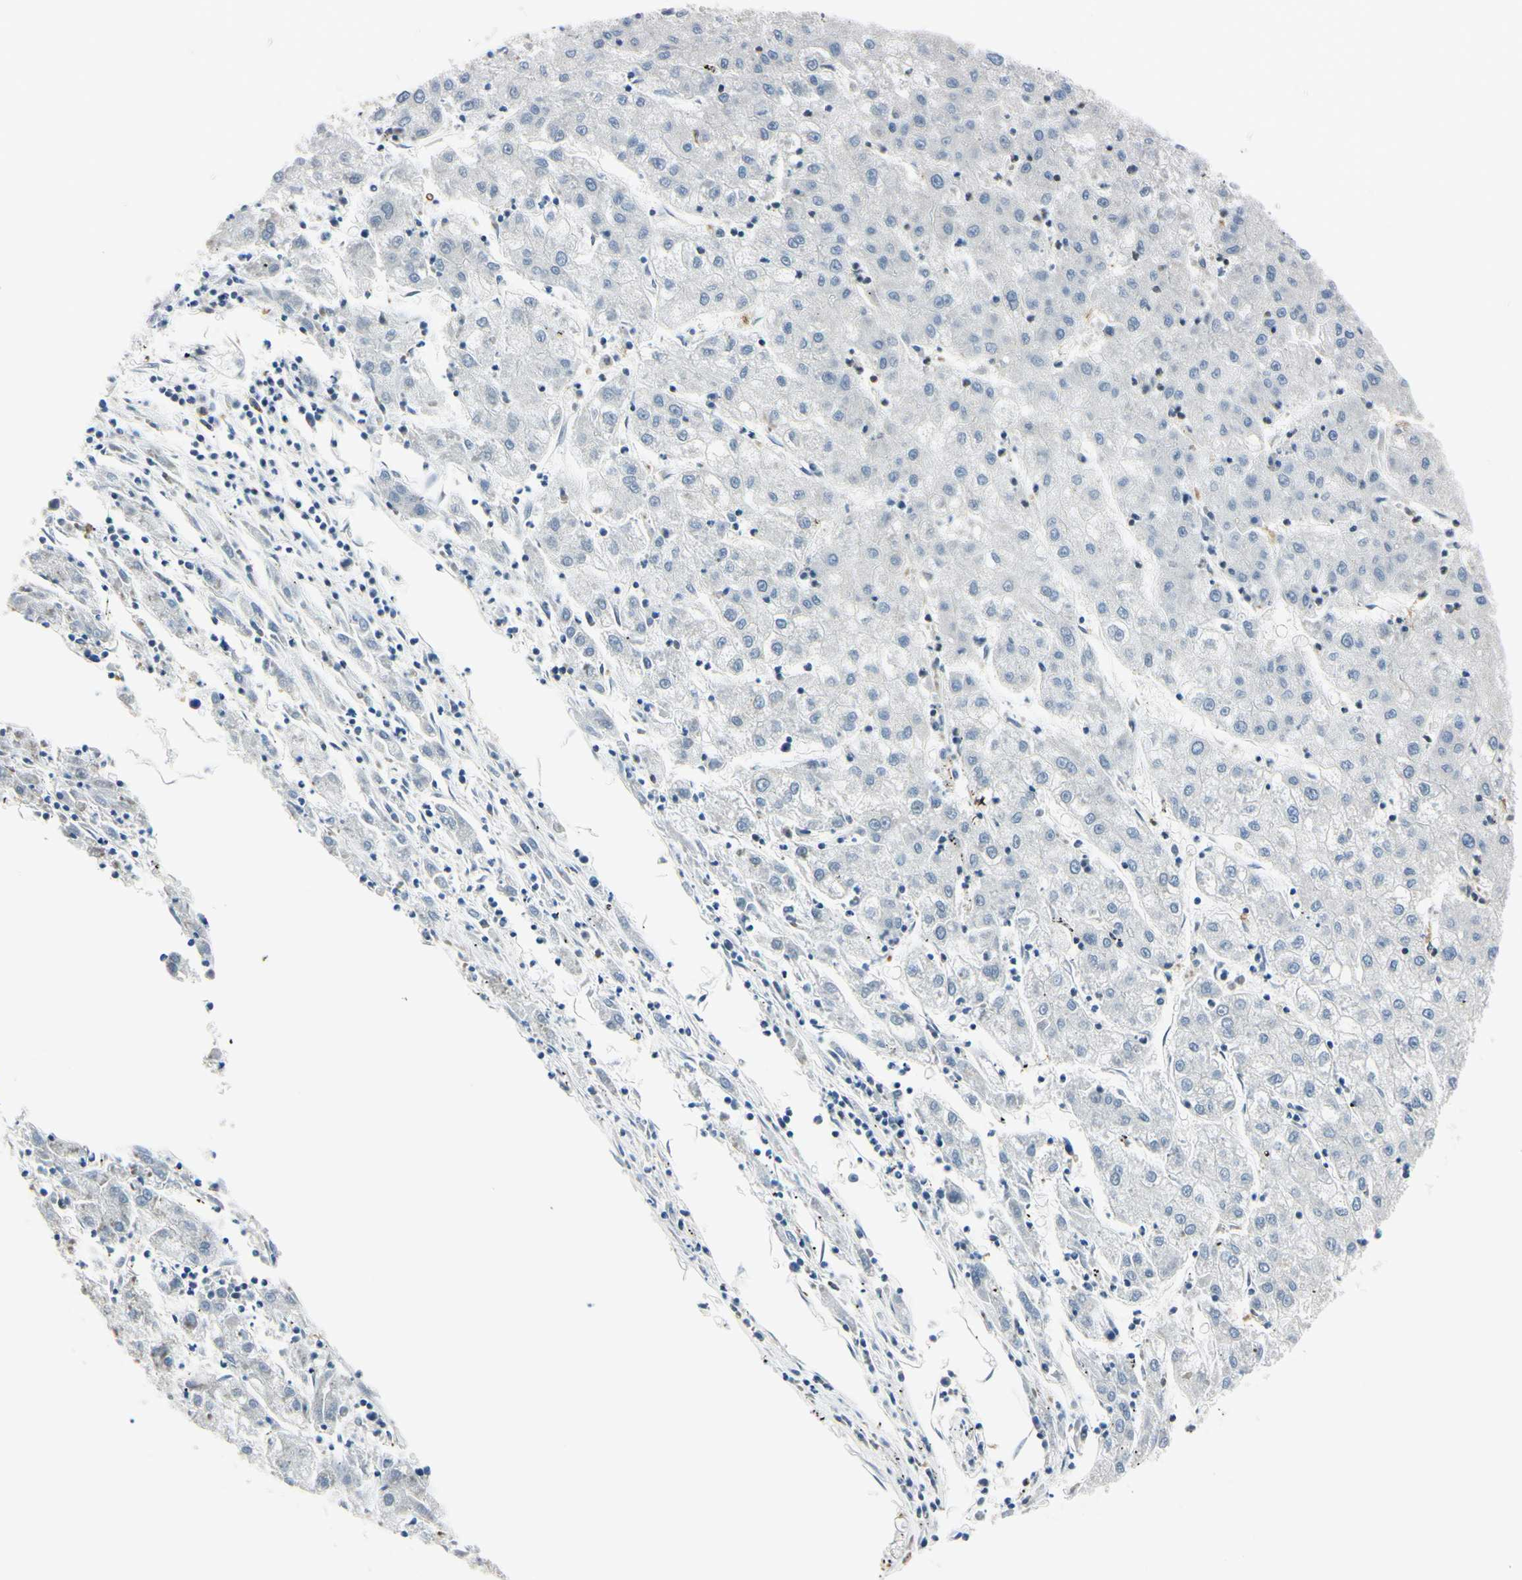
{"staining": {"intensity": "negative", "quantity": "none", "location": "none"}, "tissue": "liver cancer", "cell_type": "Tumor cells", "image_type": "cancer", "snomed": [{"axis": "morphology", "description": "Carcinoma, Hepatocellular, NOS"}, {"axis": "topography", "description": "Liver"}], "caption": "Photomicrograph shows no significant protein positivity in tumor cells of liver cancer.", "gene": "CYRIB", "patient": {"sex": "male", "age": 72}}